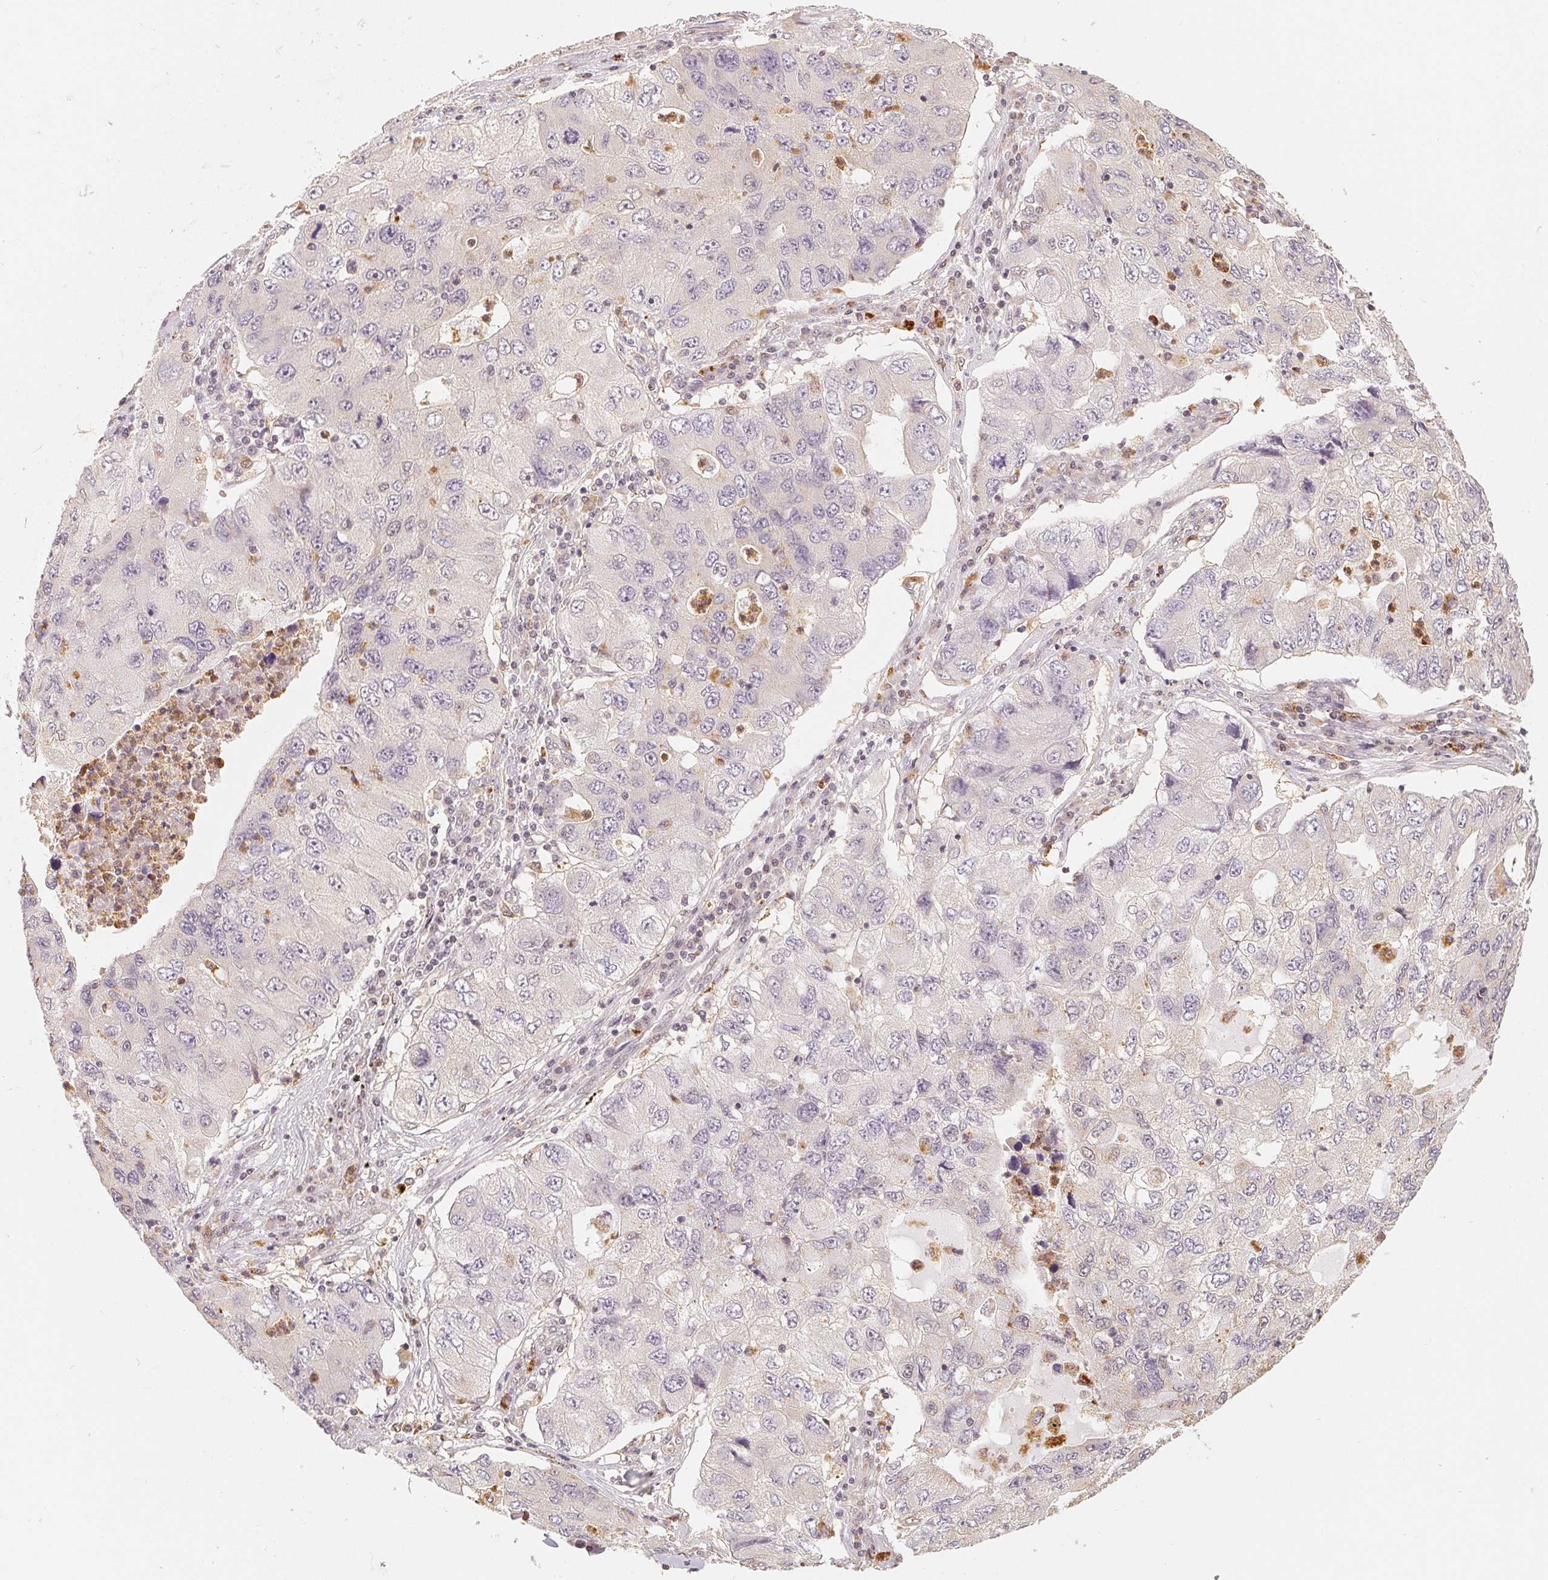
{"staining": {"intensity": "negative", "quantity": "none", "location": "none"}, "tissue": "lung cancer", "cell_type": "Tumor cells", "image_type": "cancer", "snomed": [{"axis": "morphology", "description": "Adenocarcinoma, NOS"}, {"axis": "morphology", "description": "Adenocarcinoma, metastatic, NOS"}, {"axis": "topography", "description": "Lymph node"}, {"axis": "topography", "description": "Lung"}], "caption": "DAB immunohistochemical staining of human lung cancer demonstrates no significant staining in tumor cells. (DAB immunohistochemistry with hematoxylin counter stain).", "gene": "GUSB", "patient": {"sex": "female", "age": 54}}